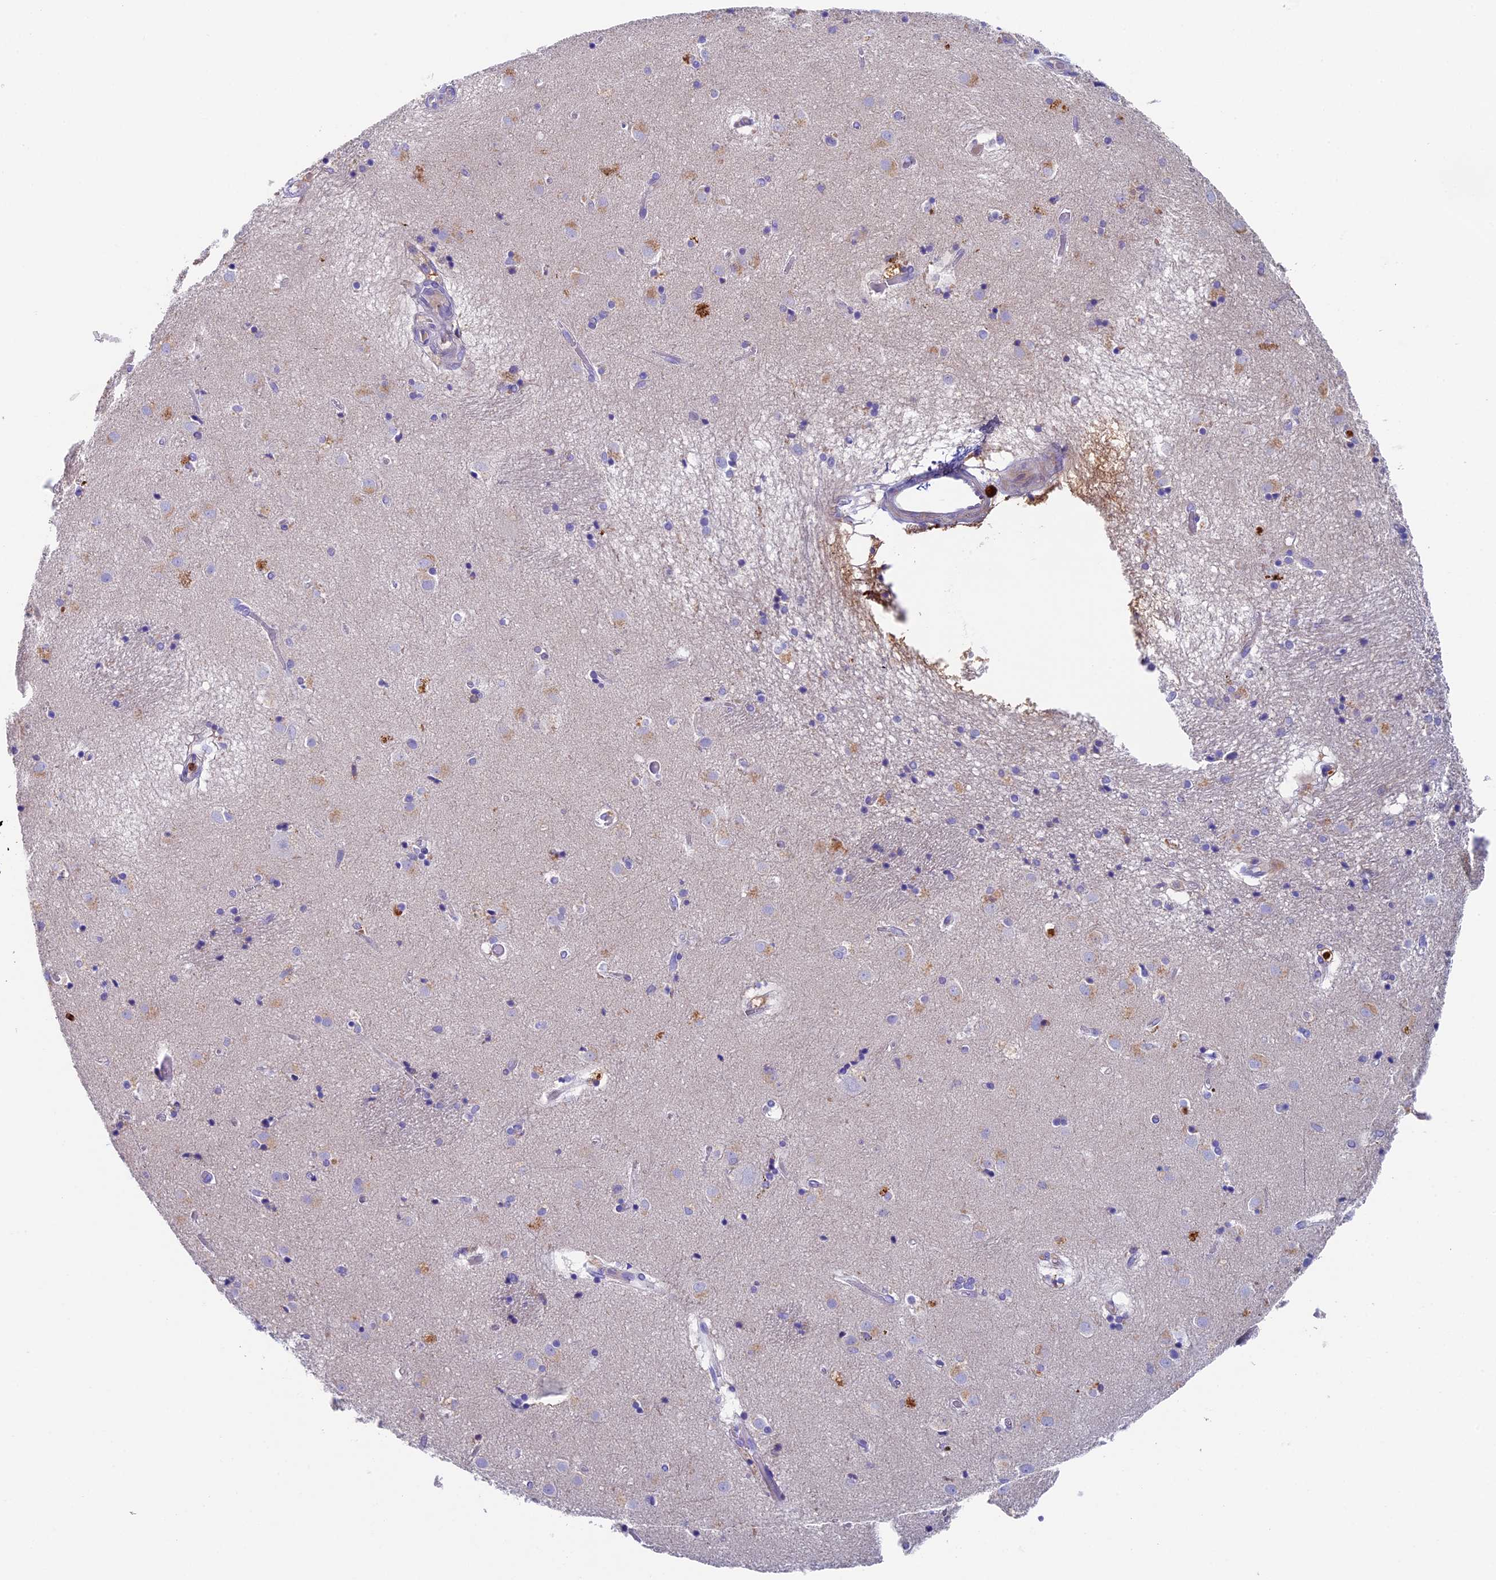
{"staining": {"intensity": "negative", "quantity": "none", "location": "none"}, "tissue": "caudate", "cell_type": "Glial cells", "image_type": "normal", "snomed": [{"axis": "morphology", "description": "Normal tissue, NOS"}, {"axis": "topography", "description": "Lateral ventricle wall"}], "caption": "Immunohistochemistry image of normal human caudate stained for a protein (brown), which shows no positivity in glial cells.", "gene": "ADAT1", "patient": {"sex": "male", "age": 70}}